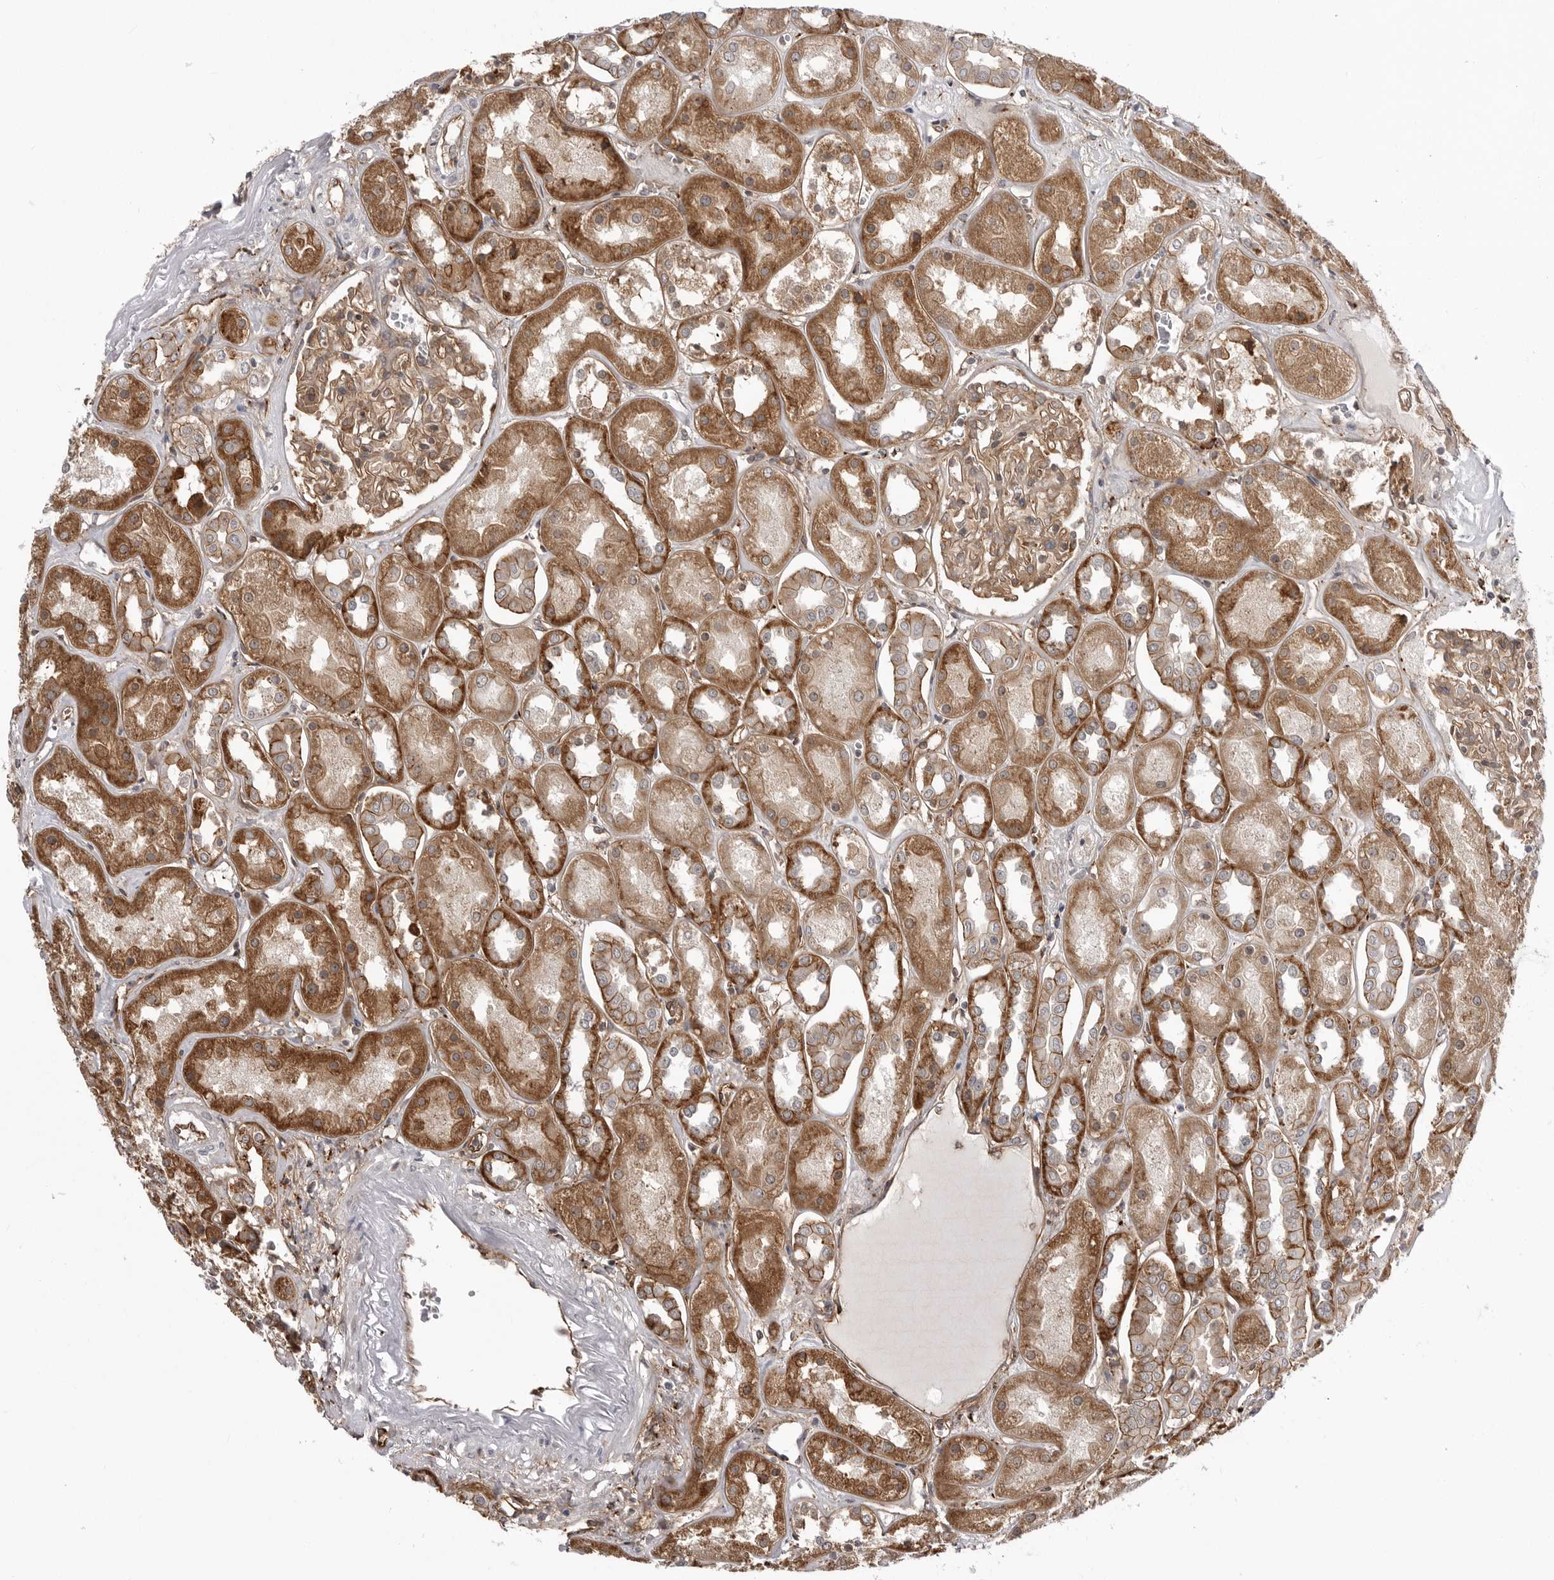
{"staining": {"intensity": "moderate", "quantity": ">75%", "location": "cytoplasmic/membranous"}, "tissue": "kidney", "cell_type": "Cells in glomeruli", "image_type": "normal", "snomed": [{"axis": "morphology", "description": "Normal tissue, NOS"}, {"axis": "topography", "description": "Kidney"}], "caption": "DAB immunohistochemical staining of unremarkable human kidney reveals moderate cytoplasmic/membranous protein expression in about >75% of cells in glomeruli.", "gene": "ARL5A", "patient": {"sex": "male", "age": 70}}